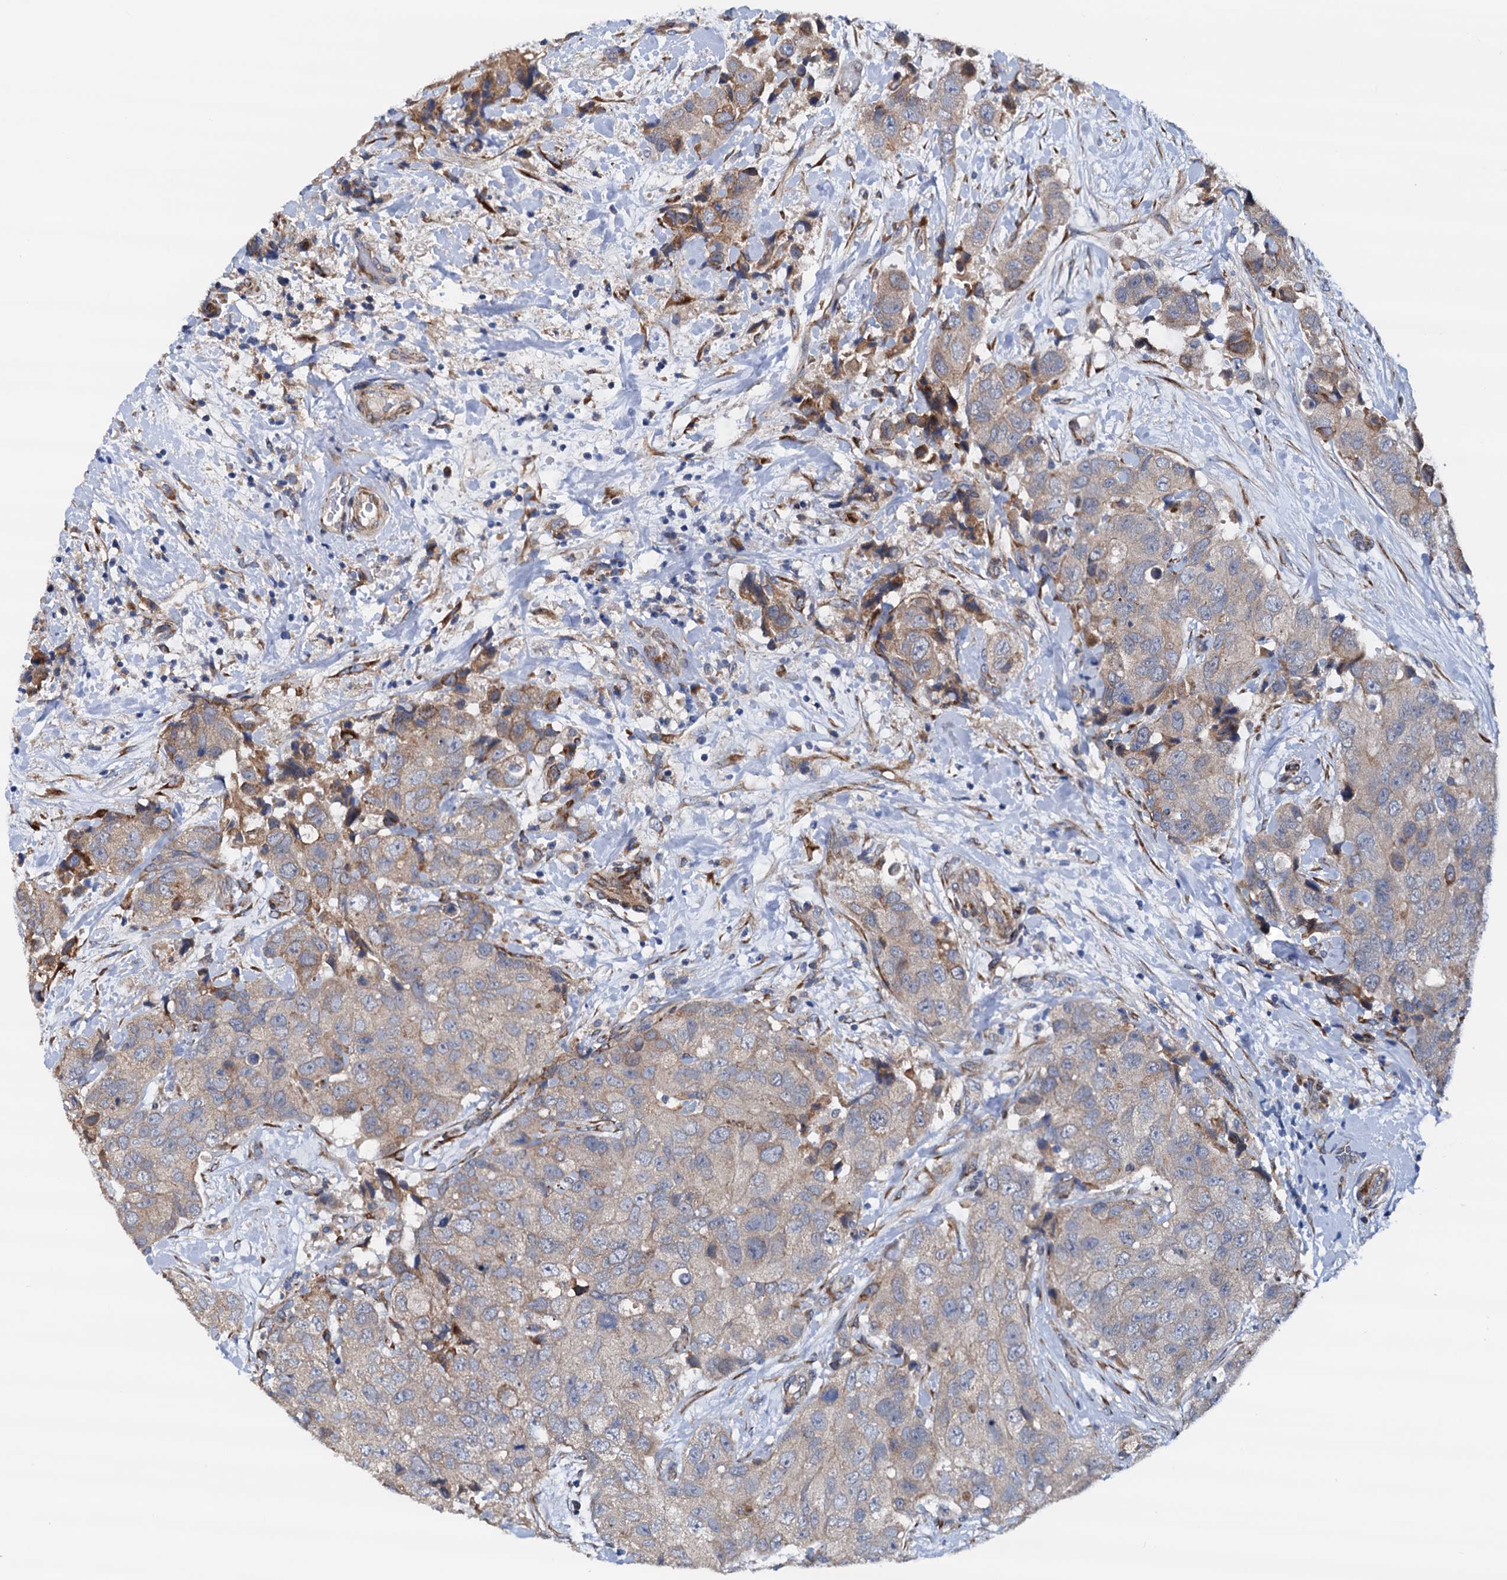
{"staining": {"intensity": "weak", "quantity": "25%-75%", "location": "cytoplasmic/membranous"}, "tissue": "breast cancer", "cell_type": "Tumor cells", "image_type": "cancer", "snomed": [{"axis": "morphology", "description": "Duct carcinoma"}, {"axis": "topography", "description": "Breast"}], "caption": "Human breast cancer (invasive ductal carcinoma) stained for a protein (brown) reveals weak cytoplasmic/membranous positive staining in about 25%-75% of tumor cells.", "gene": "RASSF9", "patient": {"sex": "female", "age": 62}}